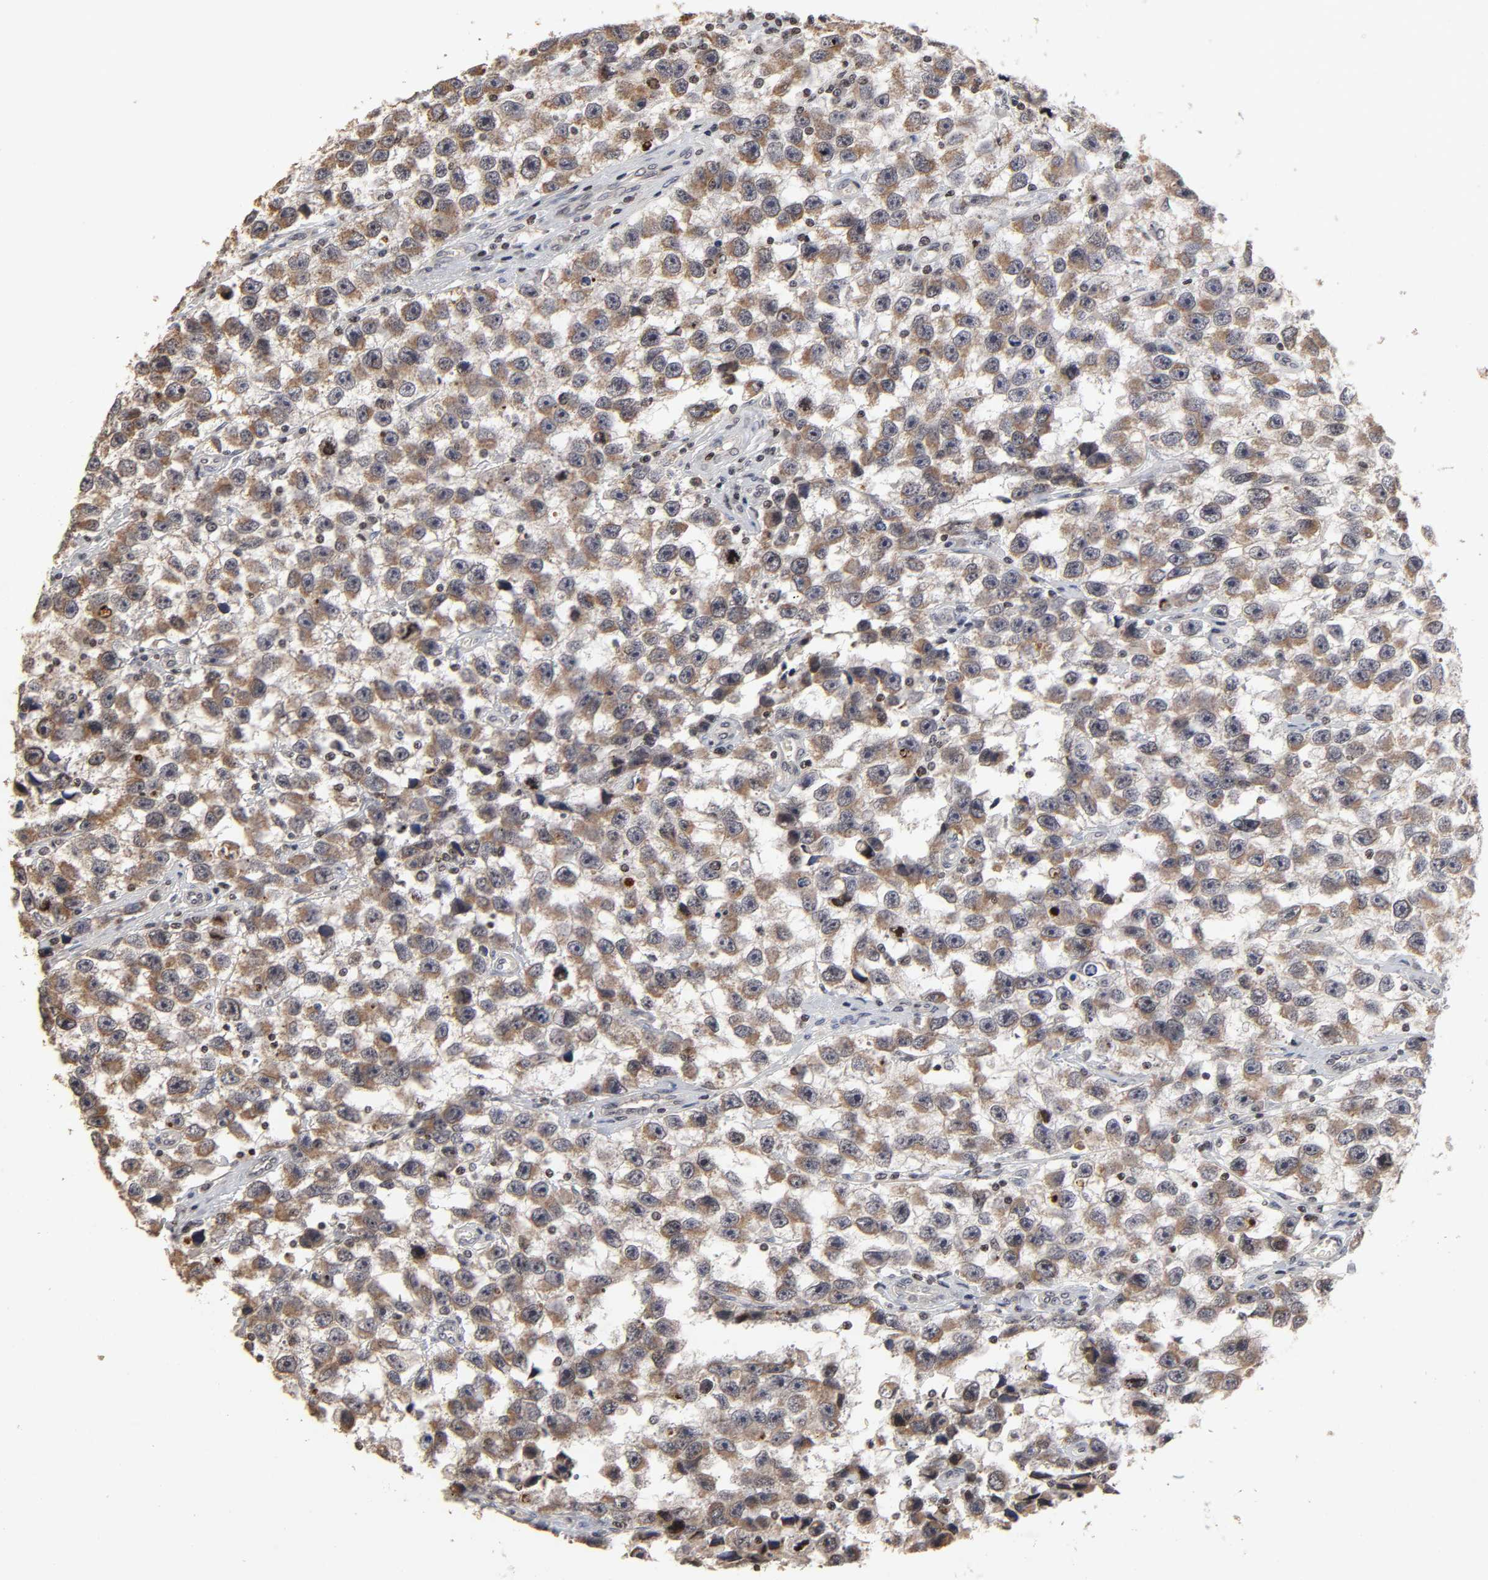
{"staining": {"intensity": "moderate", "quantity": ">75%", "location": "cytoplasmic/membranous"}, "tissue": "testis cancer", "cell_type": "Tumor cells", "image_type": "cancer", "snomed": [{"axis": "morphology", "description": "Seminoma, NOS"}, {"axis": "topography", "description": "Testis"}], "caption": "There is medium levels of moderate cytoplasmic/membranous staining in tumor cells of testis cancer (seminoma), as demonstrated by immunohistochemical staining (brown color).", "gene": "ZNF473", "patient": {"sex": "male", "age": 33}}